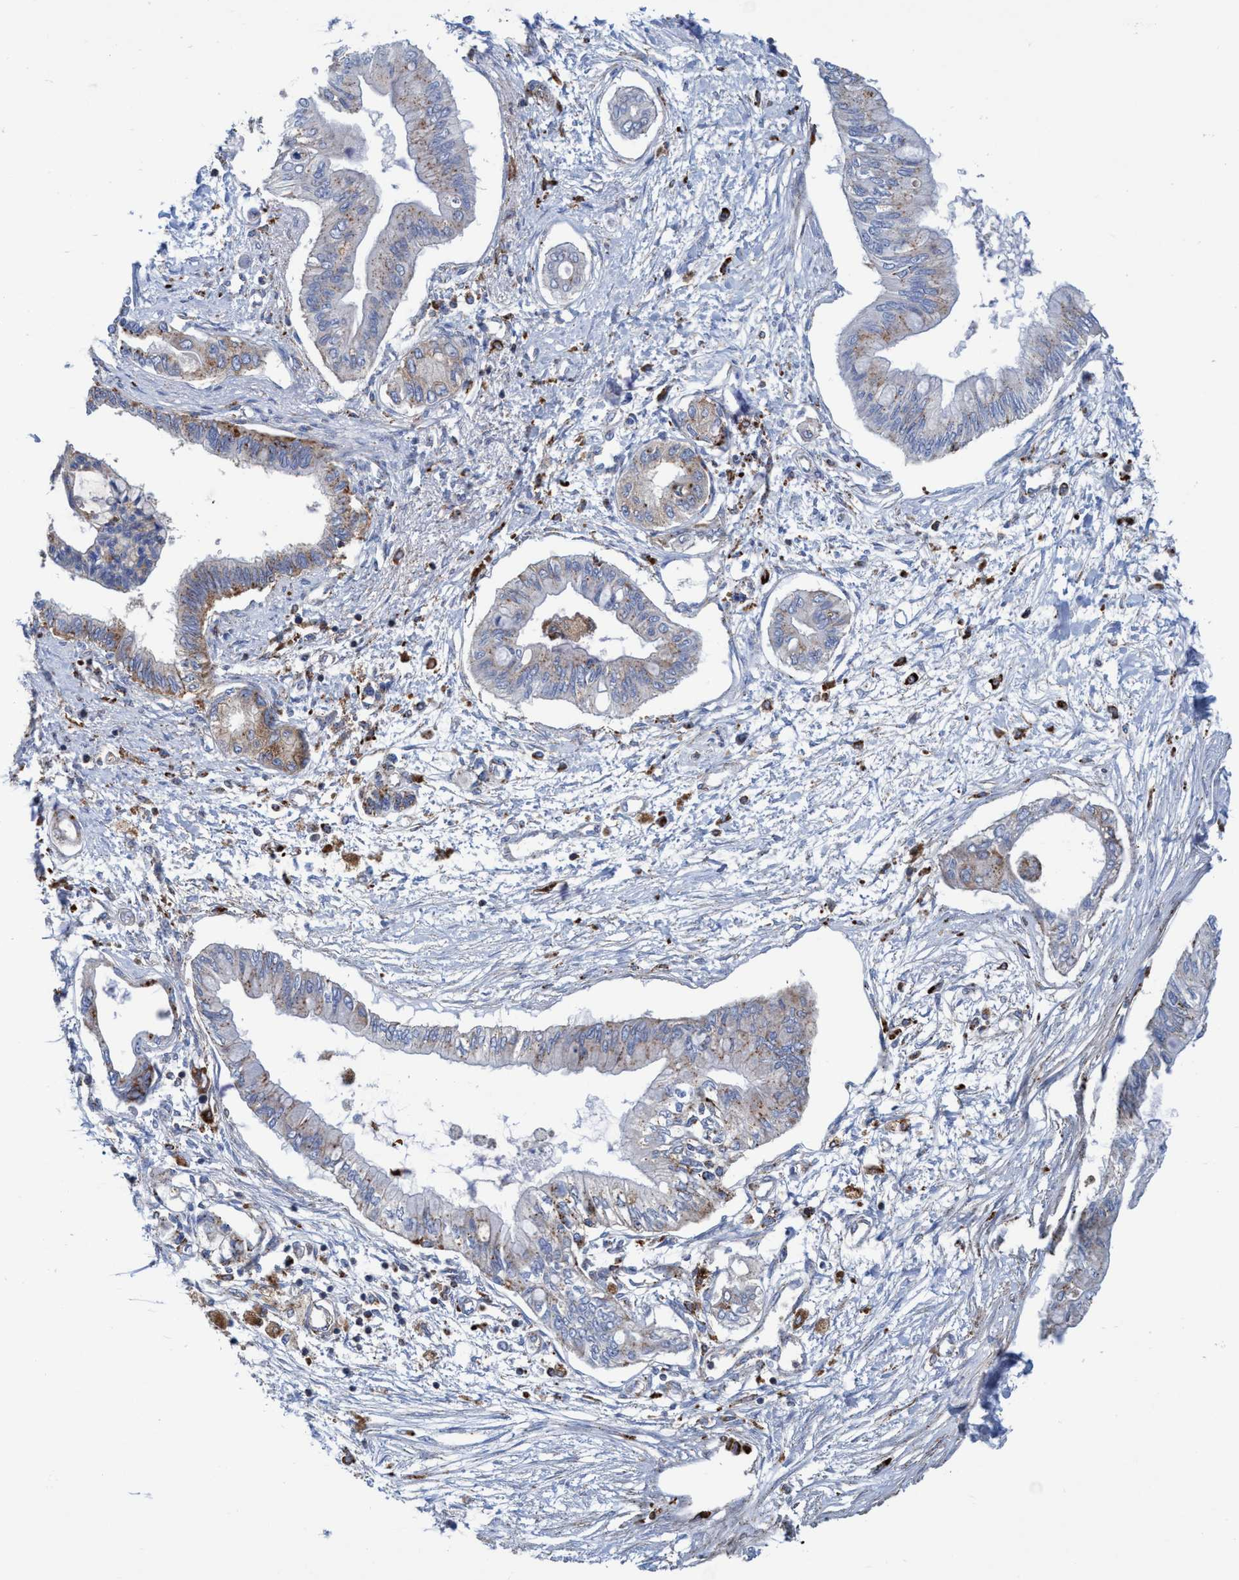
{"staining": {"intensity": "moderate", "quantity": "25%-75%", "location": "cytoplasmic/membranous"}, "tissue": "pancreatic cancer", "cell_type": "Tumor cells", "image_type": "cancer", "snomed": [{"axis": "morphology", "description": "Adenocarcinoma, NOS"}, {"axis": "topography", "description": "Pancreas"}], "caption": "Human pancreatic cancer (adenocarcinoma) stained with a protein marker displays moderate staining in tumor cells.", "gene": "TRIM65", "patient": {"sex": "female", "age": 77}}